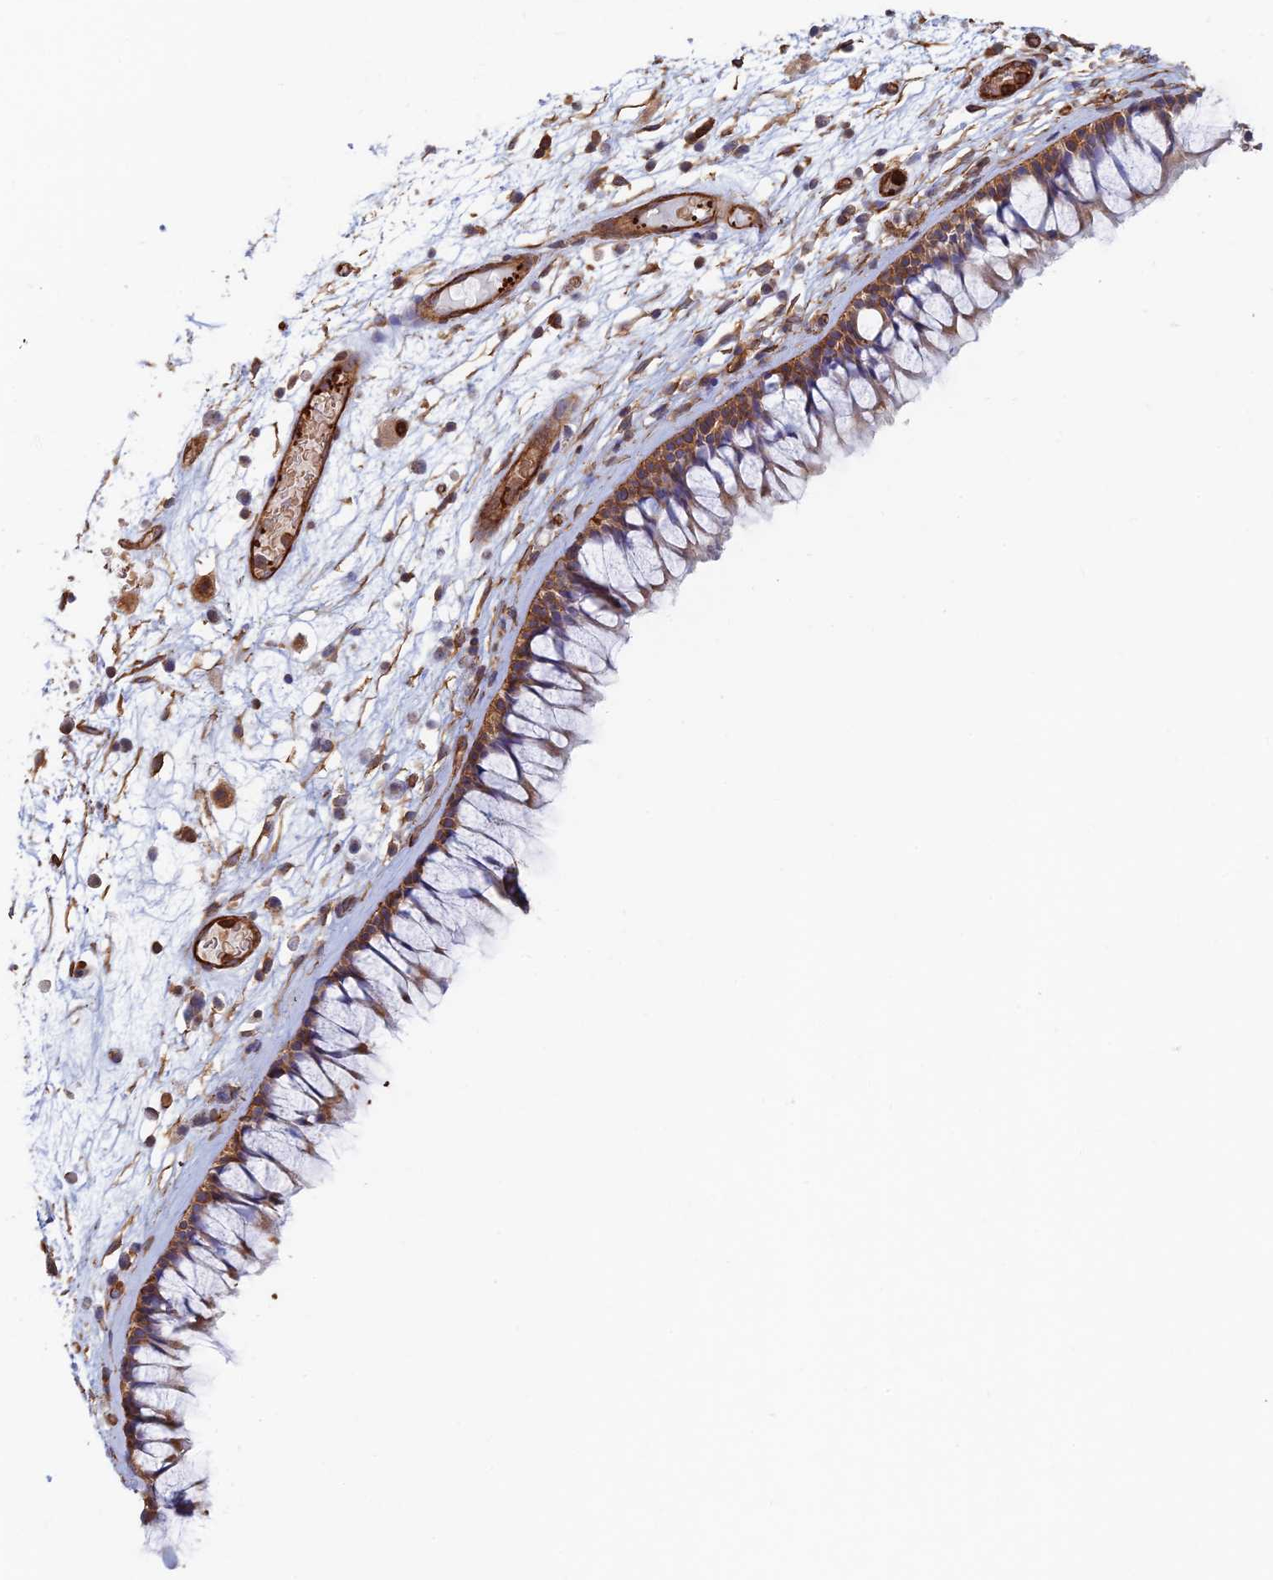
{"staining": {"intensity": "strong", "quantity": ">75%", "location": "cytoplasmic/membranous"}, "tissue": "nasopharynx", "cell_type": "Respiratory epithelial cells", "image_type": "normal", "snomed": [{"axis": "morphology", "description": "Normal tissue, NOS"}, {"axis": "morphology", "description": "Inflammation, NOS"}, {"axis": "morphology", "description": "Malignant melanoma, Metastatic site"}, {"axis": "topography", "description": "Nasopharynx"}], "caption": "Immunohistochemistry (IHC) of benign human nasopharynx exhibits high levels of strong cytoplasmic/membranous expression in approximately >75% of respiratory epithelial cells. (DAB IHC with brightfield microscopy, high magnification).", "gene": "PAK4", "patient": {"sex": "male", "age": 70}}